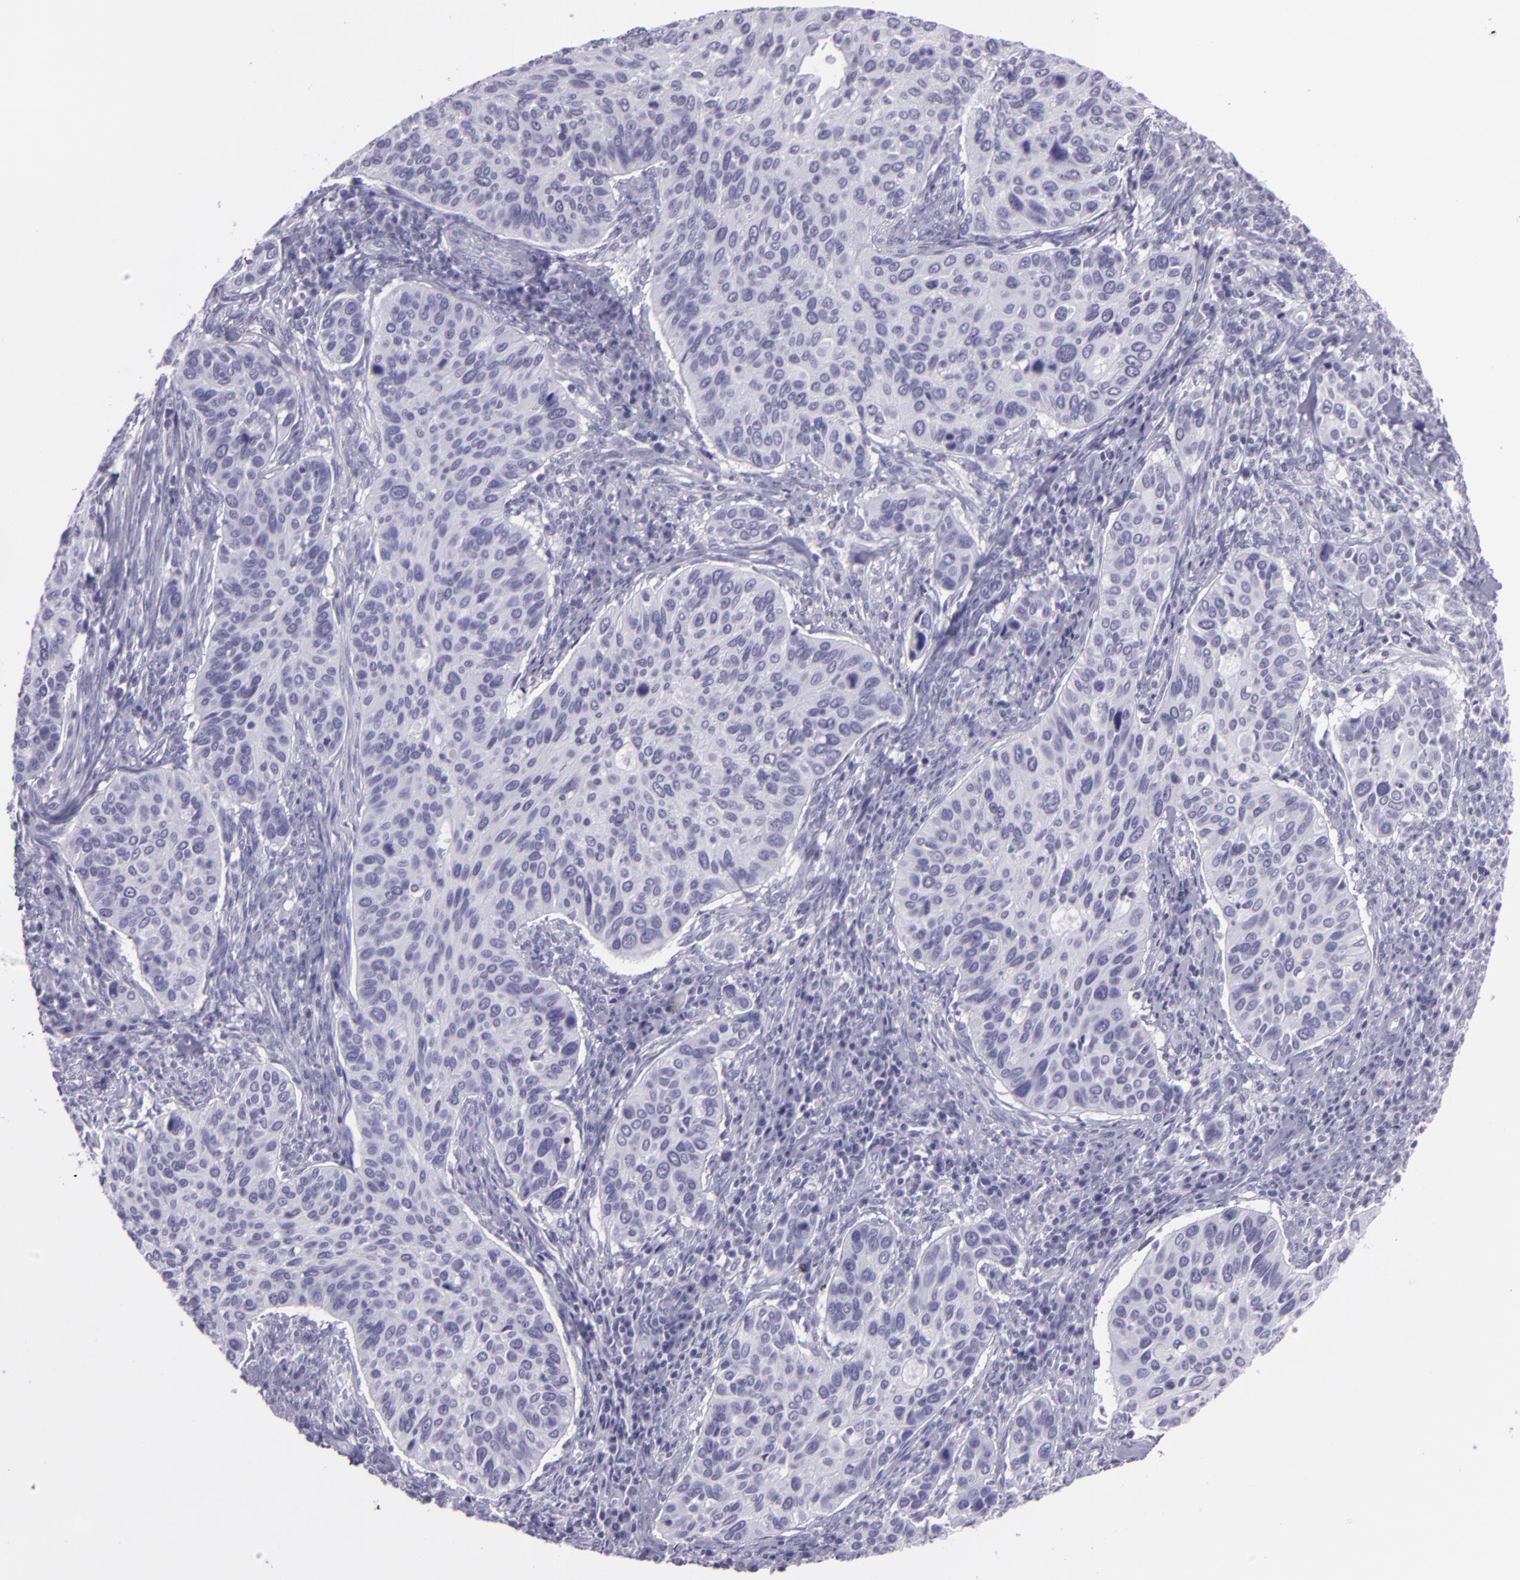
{"staining": {"intensity": "negative", "quantity": "none", "location": "none"}, "tissue": "cervical cancer", "cell_type": "Tumor cells", "image_type": "cancer", "snomed": [{"axis": "morphology", "description": "Adenocarcinoma, NOS"}, {"axis": "topography", "description": "Cervix"}], "caption": "An image of human cervical cancer is negative for staining in tumor cells. The staining was performed using DAB (3,3'-diaminobenzidine) to visualize the protein expression in brown, while the nuclei were stained in blue with hematoxylin (Magnification: 20x).", "gene": "MUC6", "patient": {"sex": "female", "age": 29}}